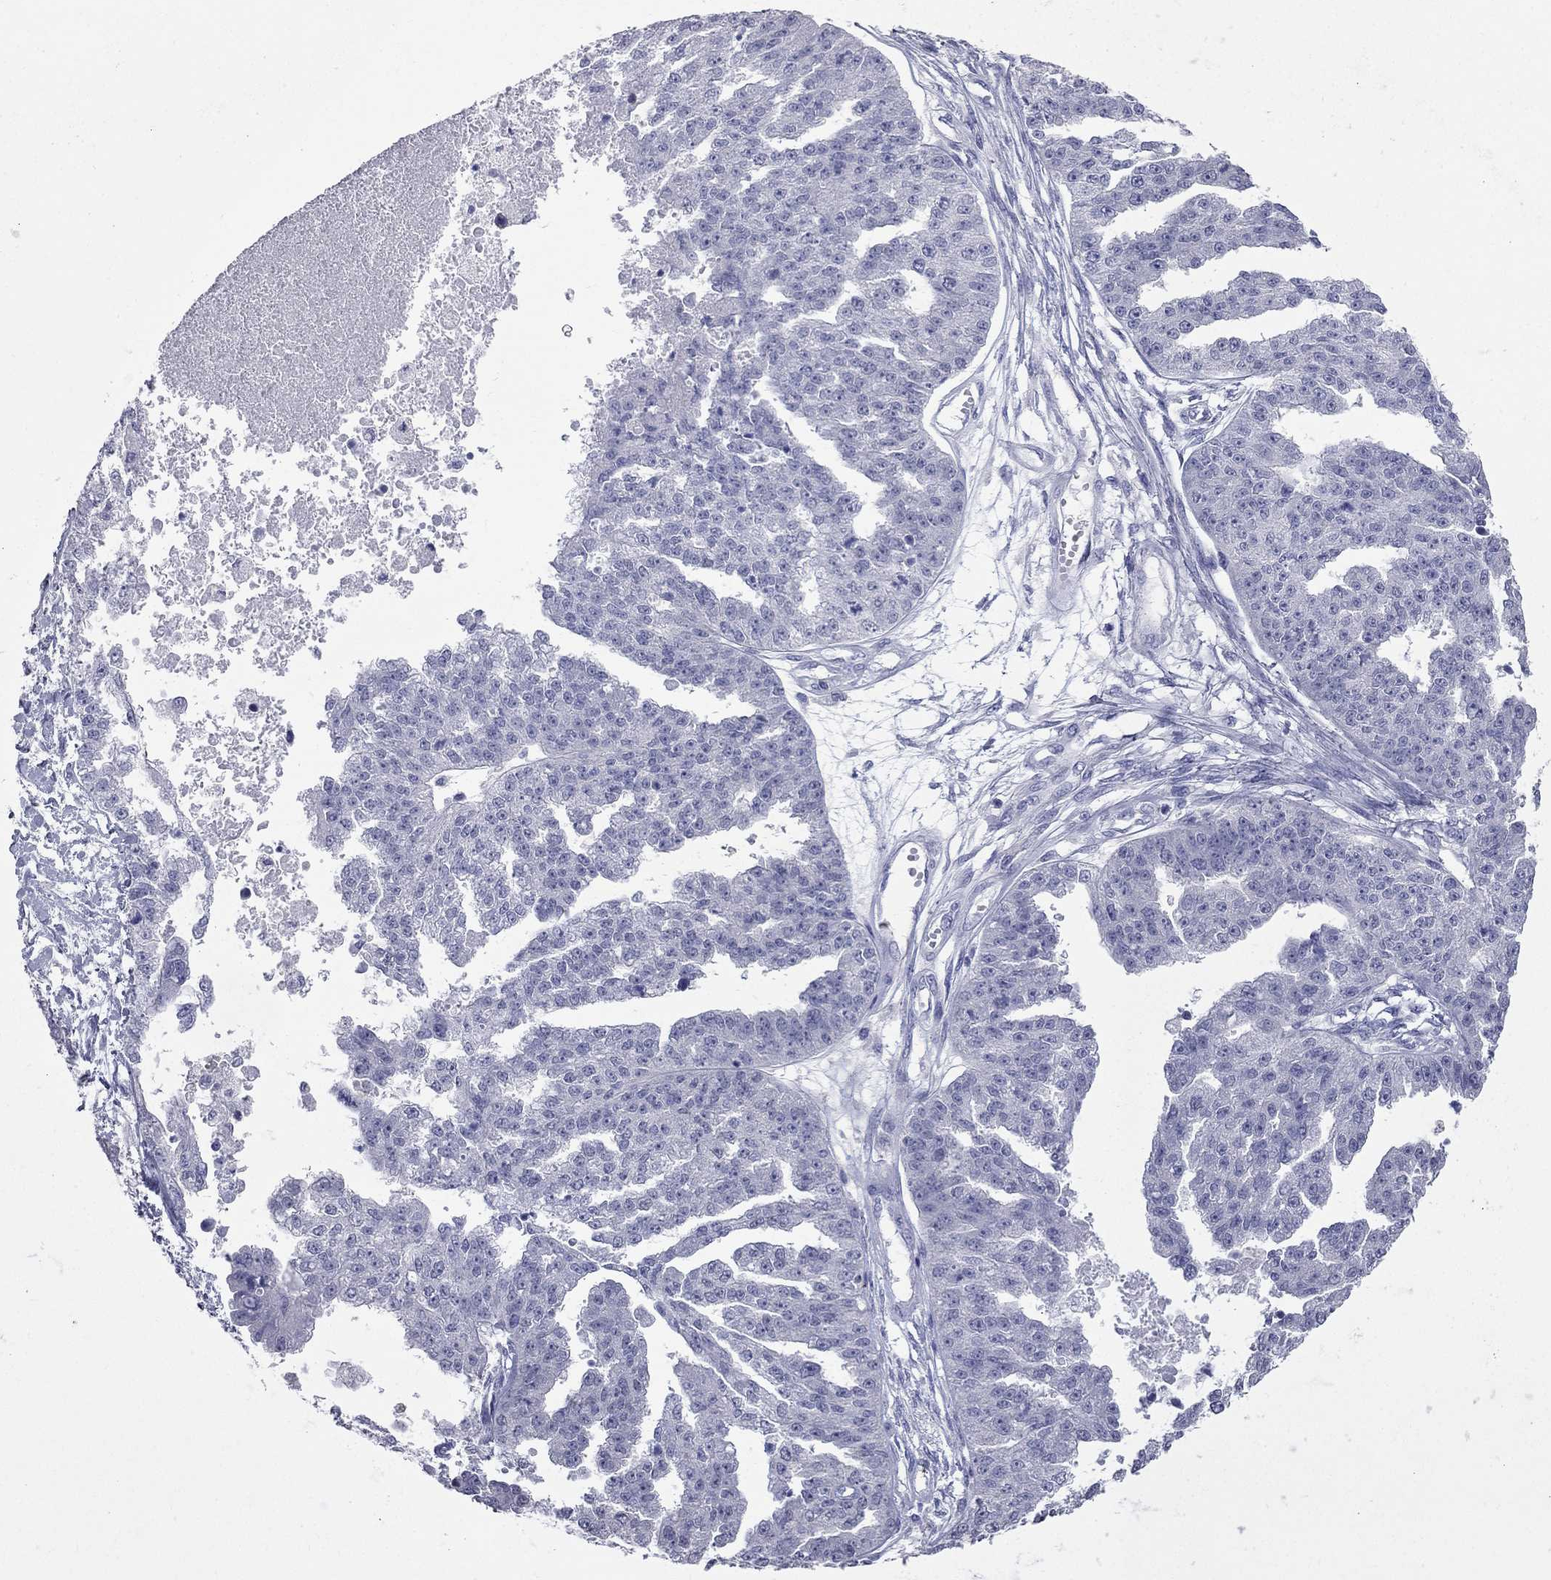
{"staining": {"intensity": "negative", "quantity": "none", "location": "none"}, "tissue": "ovarian cancer", "cell_type": "Tumor cells", "image_type": "cancer", "snomed": [{"axis": "morphology", "description": "Cystadenocarcinoma, serous, NOS"}, {"axis": "topography", "description": "Ovary"}], "caption": "DAB immunohistochemical staining of serous cystadenocarcinoma (ovarian) demonstrates no significant positivity in tumor cells. The staining is performed using DAB brown chromogen with nuclei counter-stained in using hematoxylin.", "gene": "ACTL7B", "patient": {"sex": "female", "age": 58}}